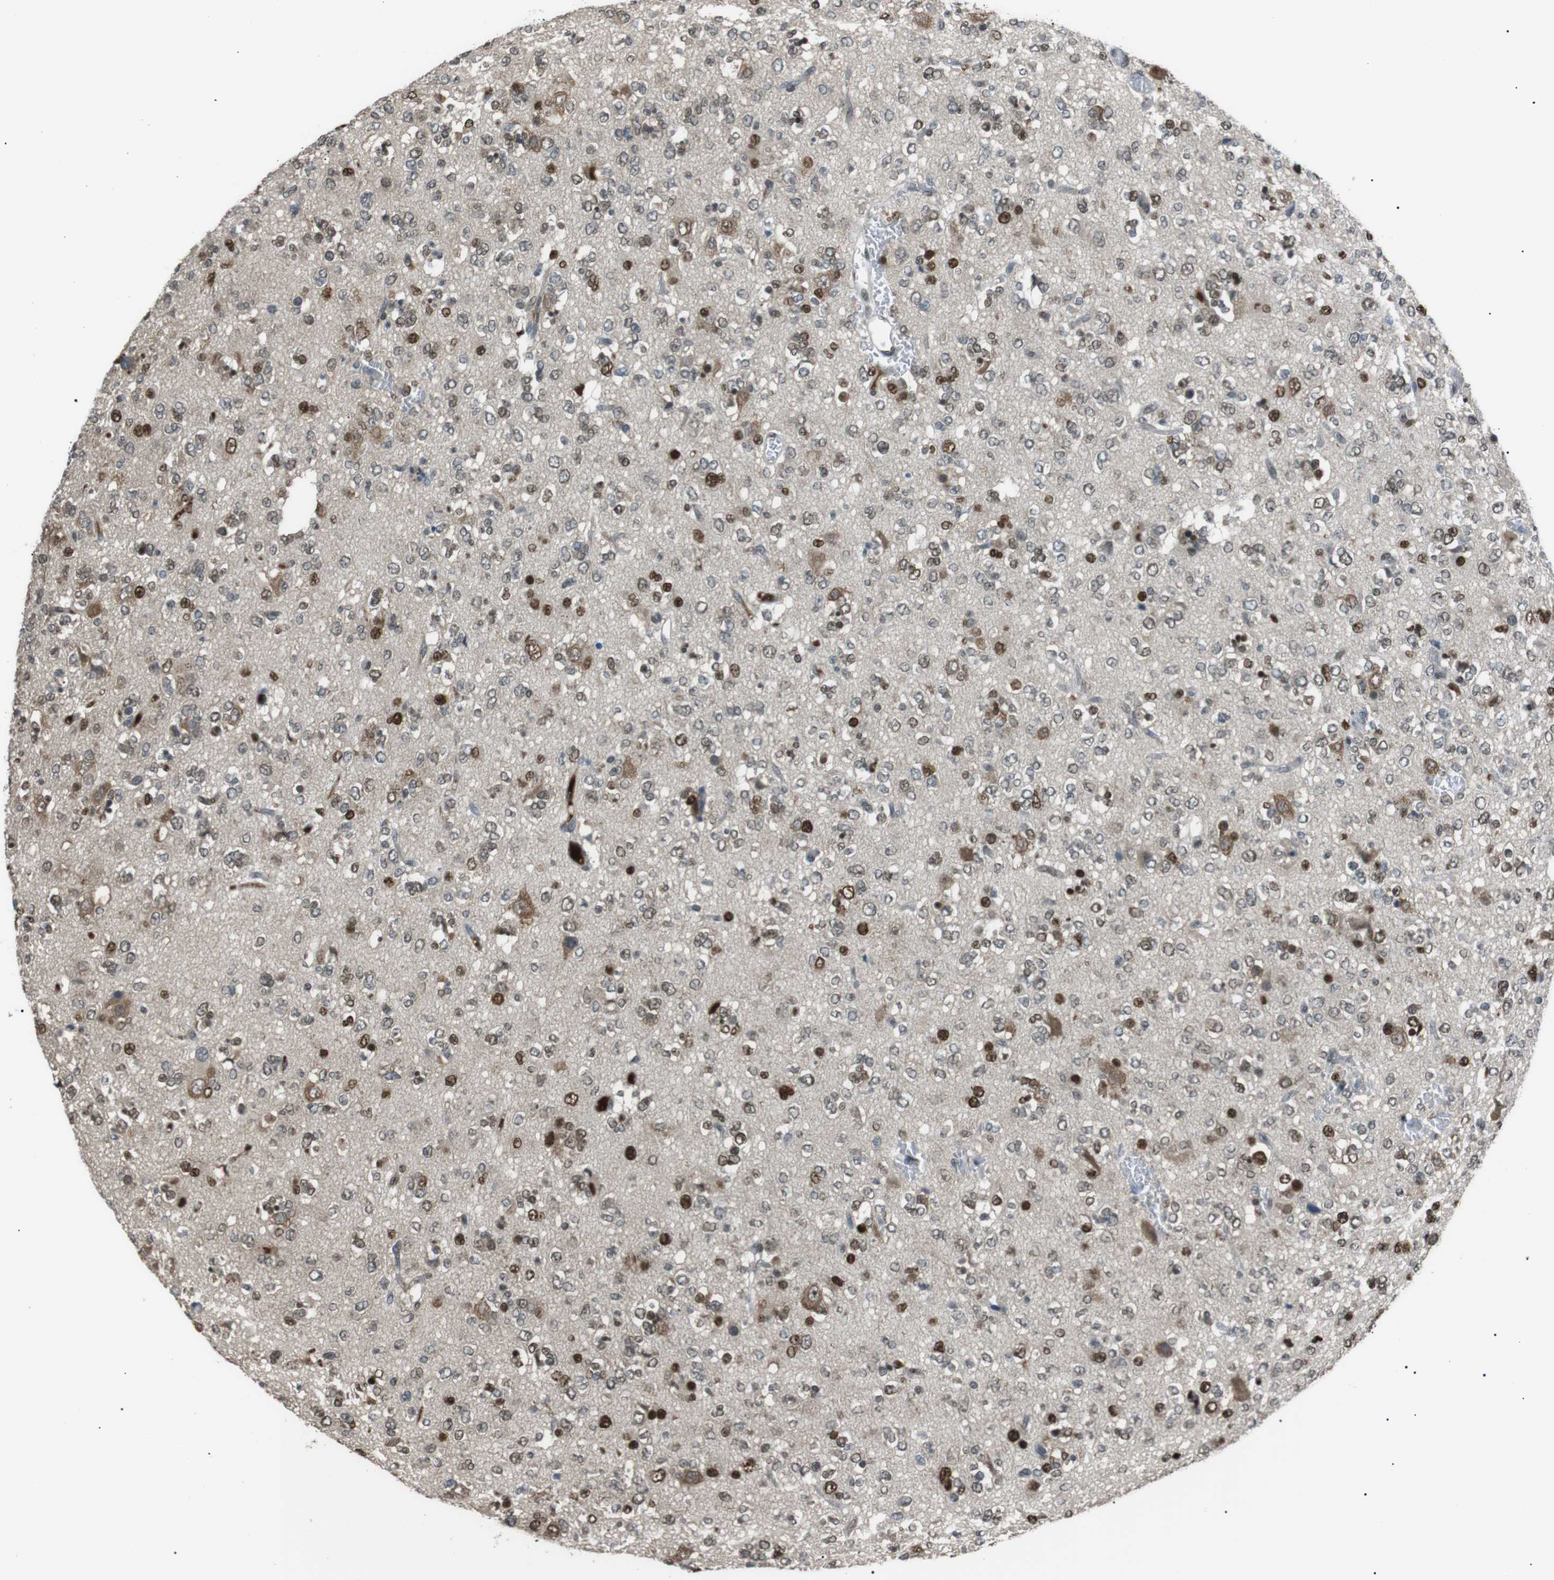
{"staining": {"intensity": "strong", "quantity": "25%-75%", "location": "cytoplasmic/membranous,nuclear"}, "tissue": "glioma", "cell_type": "Tumor cells", "image_type": "cancer", "snomed": [{"axis": "morphology", "description": "Glioma, malignant, Low grade"}, {"axis": "topography", "description": "Brain"}], "caption": "The micrograph exhibits immunohistochemical staining of glioma. There is strong cytoplasmic/membranous and nuclear expression is present in about 25%-75% of tumor cells.", "gene": "SRPK2", "patient": {"sex": "male", "age": 38}}